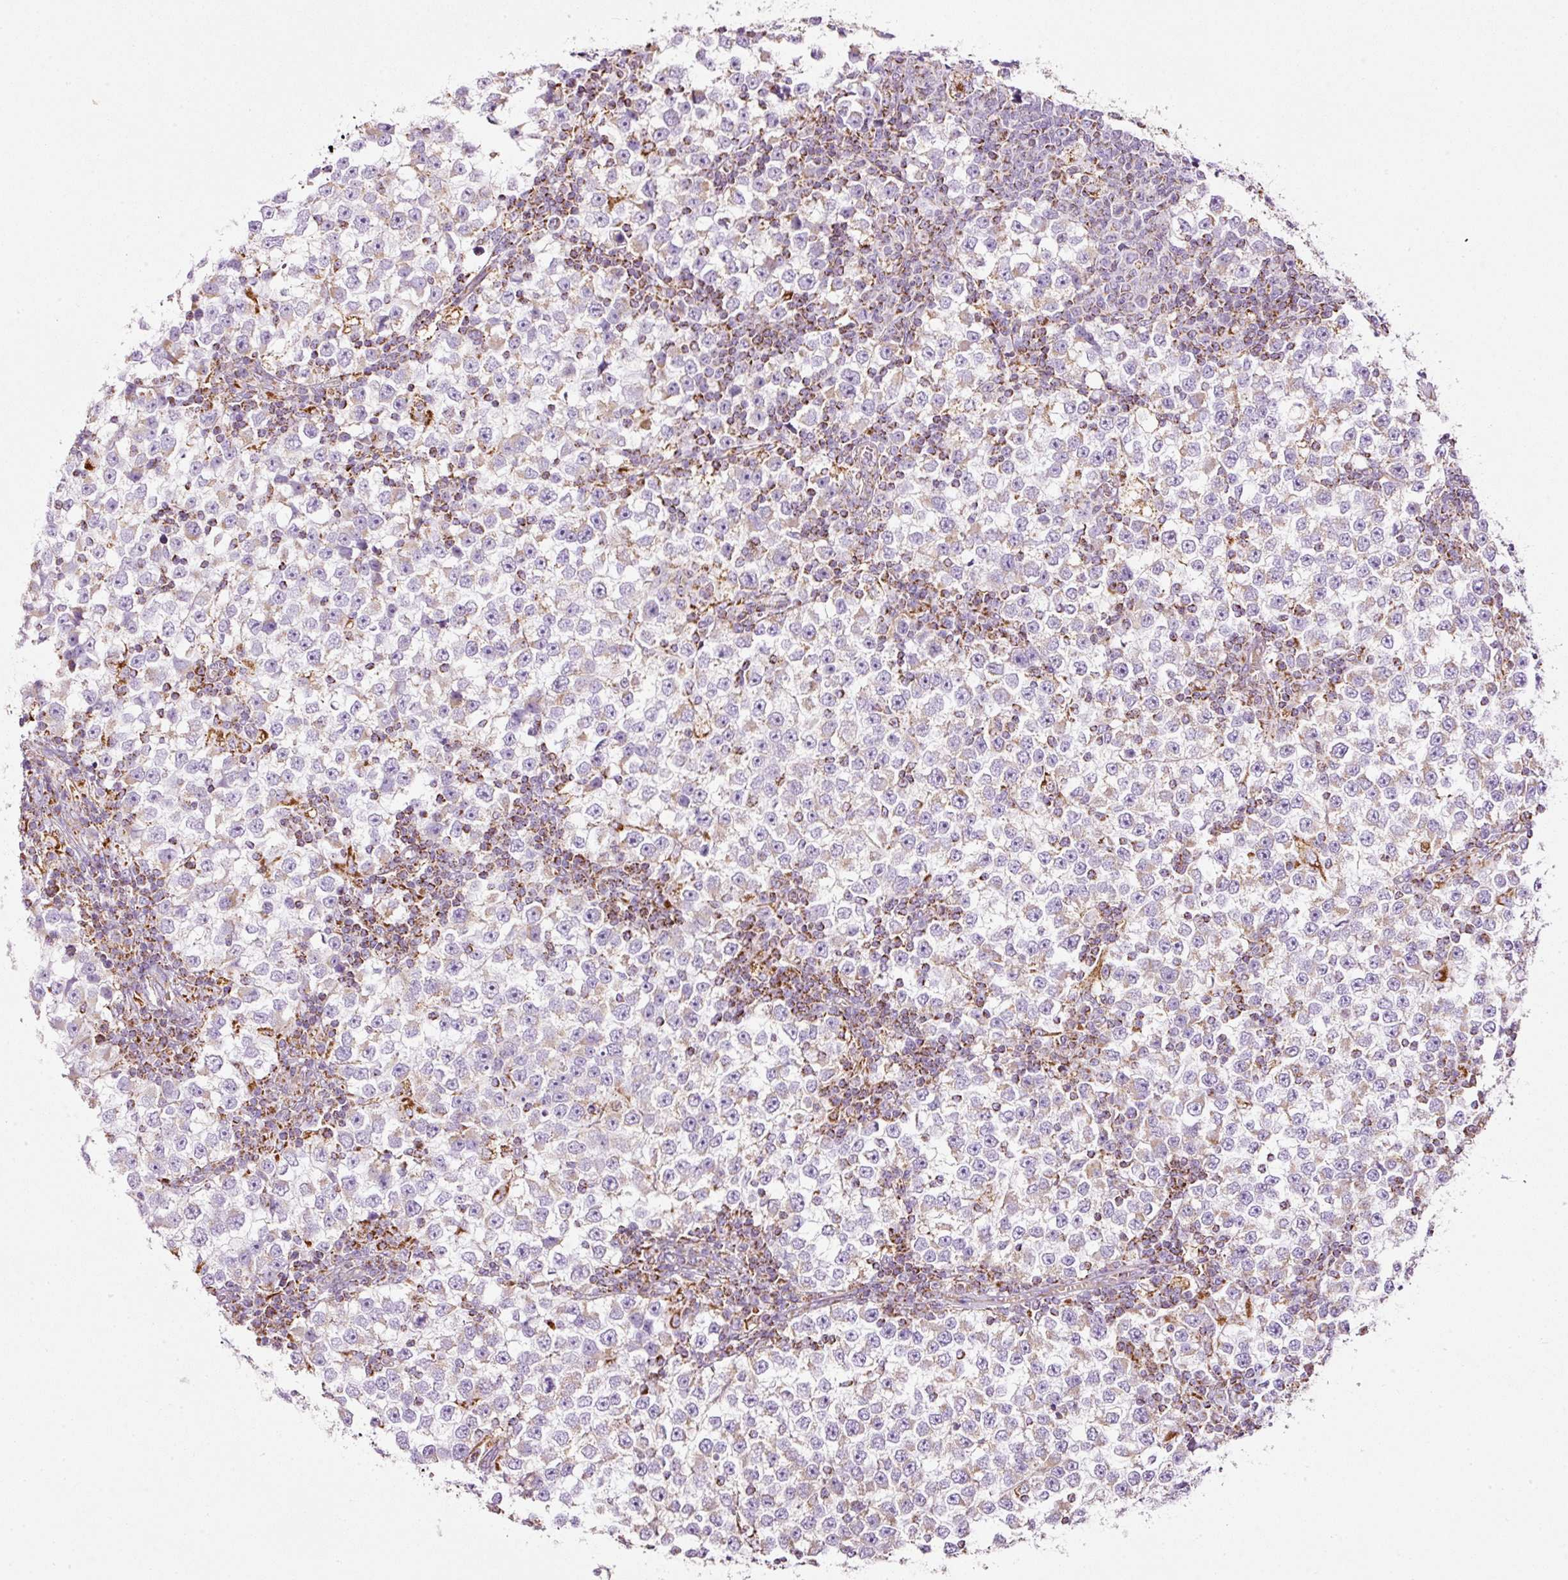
{"staining": {"intensity": "negative", "quantity": "none", "location": "none"}, "tissue": "testis cancer", "cell_type": "Tumor cells", "image_type": "cancer", "snomed": [{"axis": "morphology", "description": "Seminoma, NOS"}, {"axis": "topography", "description": "Testis"}], "caption": "Immunohistochemistry (IHC) histopathology image of testis cancer stained for a protein (brown), which exhibits no positivity in tumor cells.", "gene": "SDHA", "patient": {"sex": "male", "age": 65}}